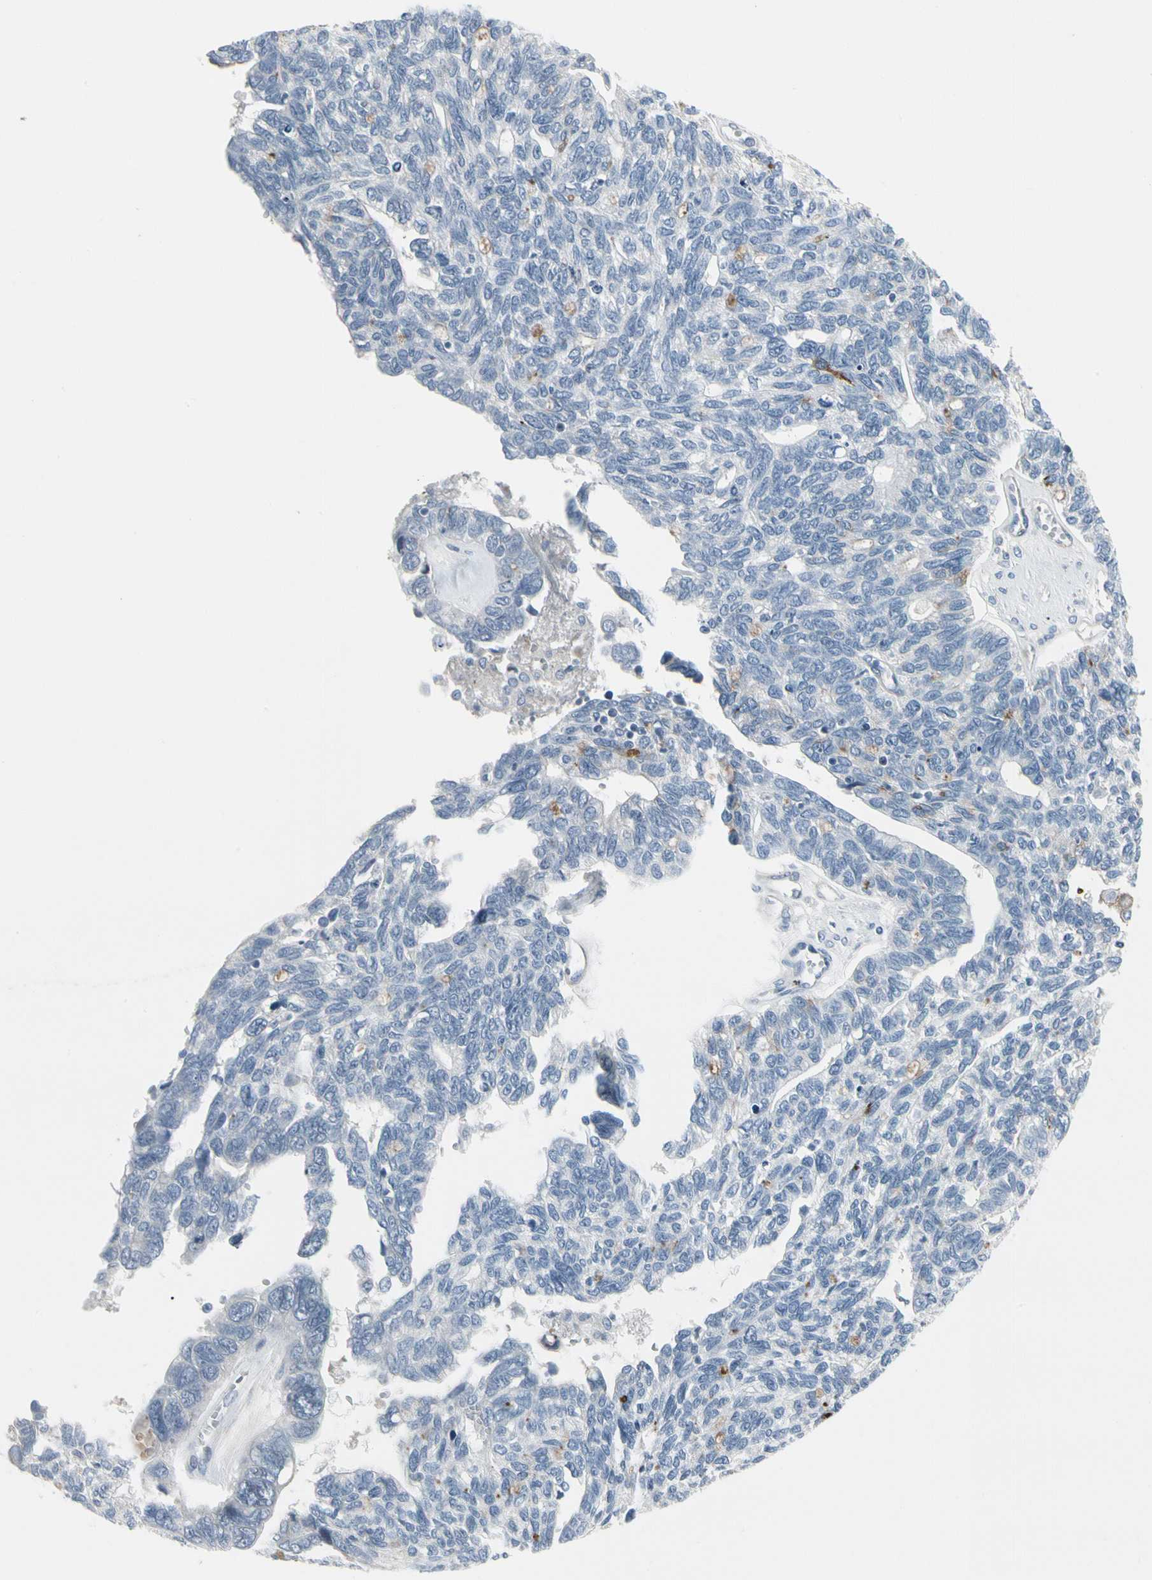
{"staining": {"intensity": "negative", "quantity": "none", "location": "none"}, "tissue": "ovarian cancer", "cell_type": "Tumor cells", "image_type": "cancer", "snomed": [{"axis": "morphology", "description": "Cystadenocarcinoma, serous, NOS"}, {"axis": "topography", "description": "Ovary"}], "caption": "Histopathology image shows no protein staining in tumor cells of serous cystadenocarcinoma (ovarian) tissue.", "gene": "PIGR", "patient": {"sex": "female", "age": 79}}